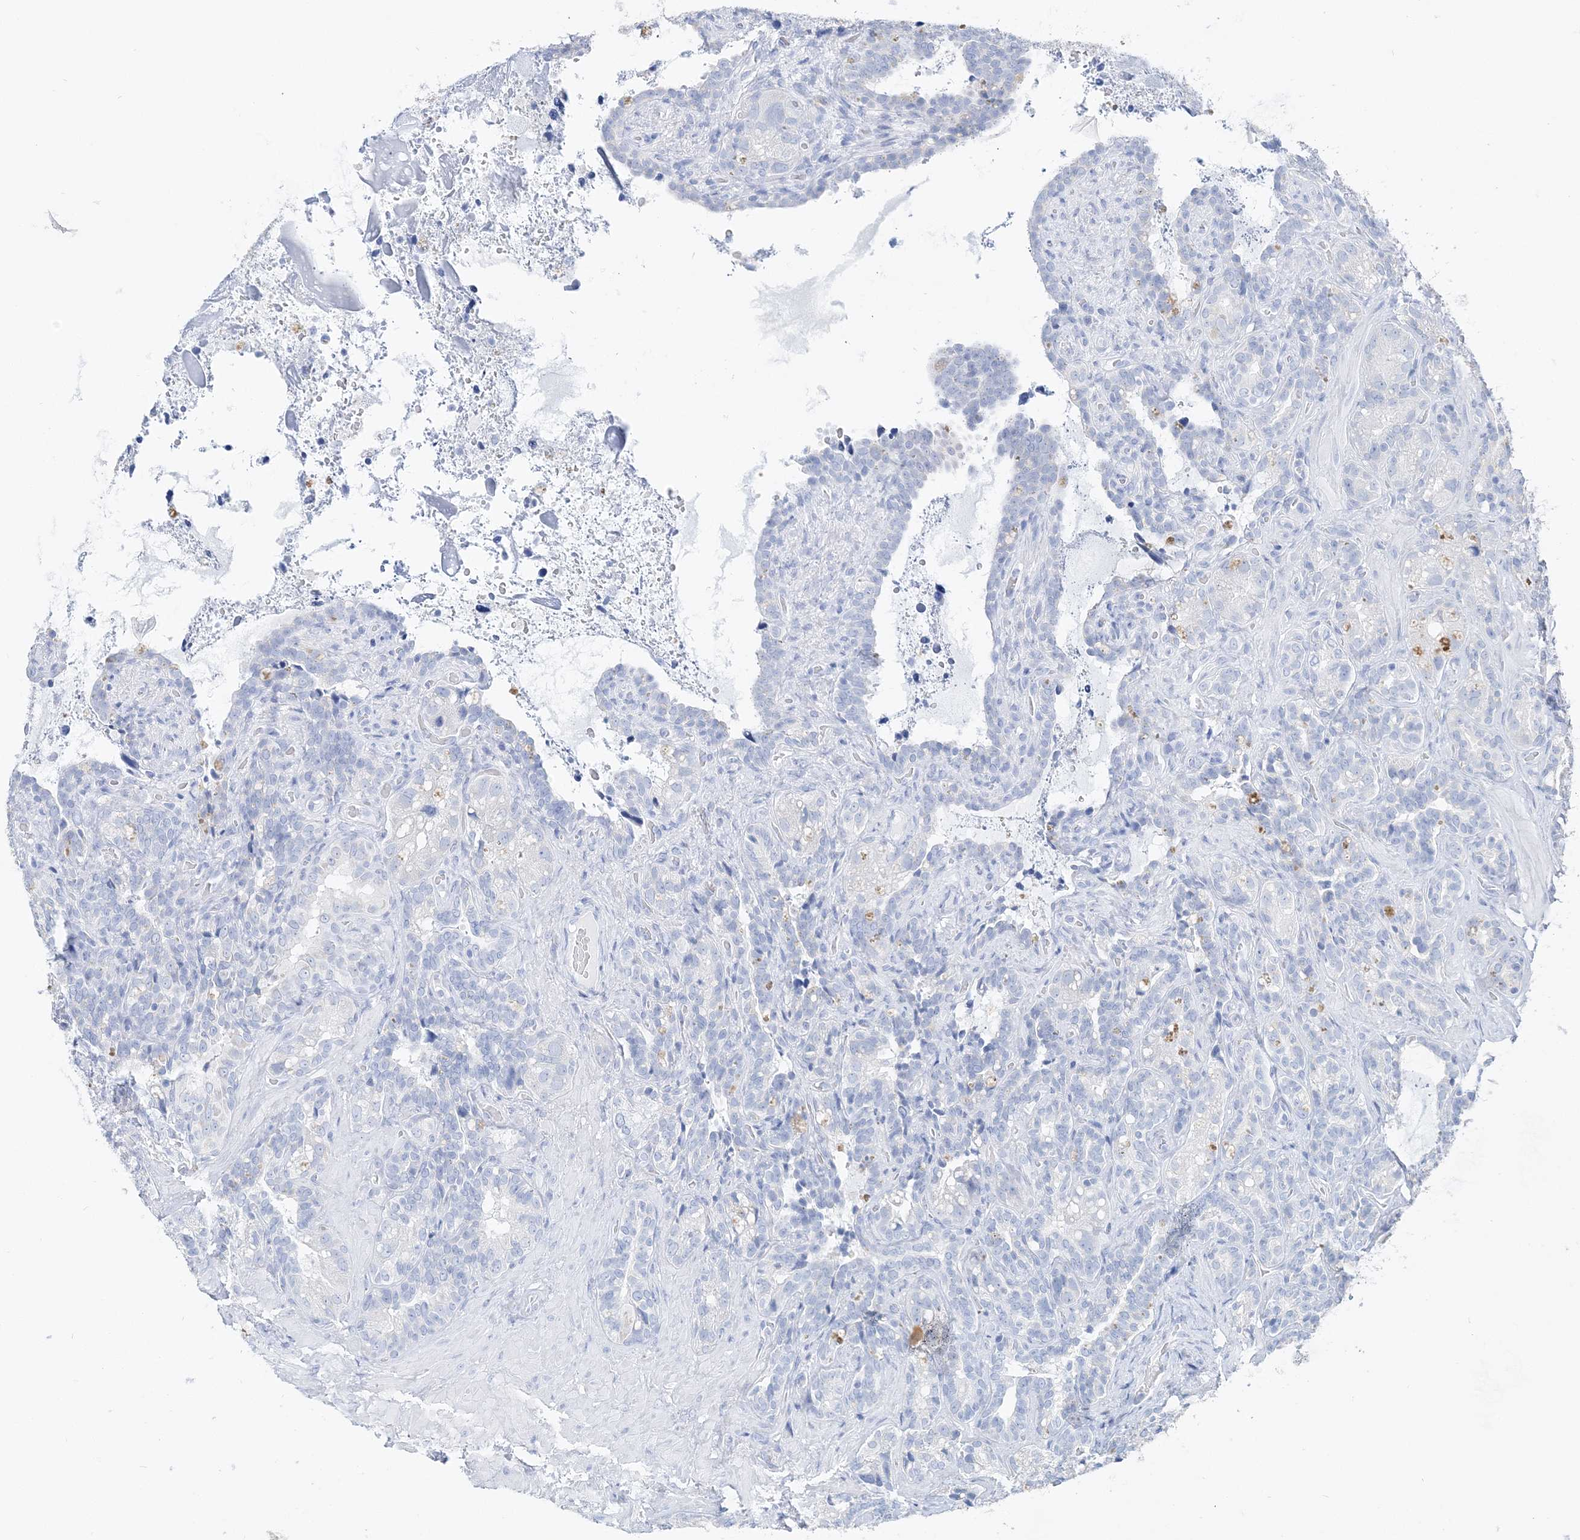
{"staining": {"intensity": "negative", "quantity": "none", "location": "none"}, "tissue": "seminal vesicle", "cell_type": "Glandular cells", "image_type": "normal", "snomed": [{"axis": "morphology", "description": "Normal tissue, NOS"}, {"axis": "topography", "description": "Seminal veicle"}, {"axis": "topography", "description": "Peripheral nerve tissue"}], "caption": "An image of human seminal vesicle is negative for staining in glandular cells. (DAB (3,3'-diaminobenzidine) immunohistochemistry (IHC), high magnification).", "gene": "TSPYL6", "patient": {"sex": "male", "age": 67}}